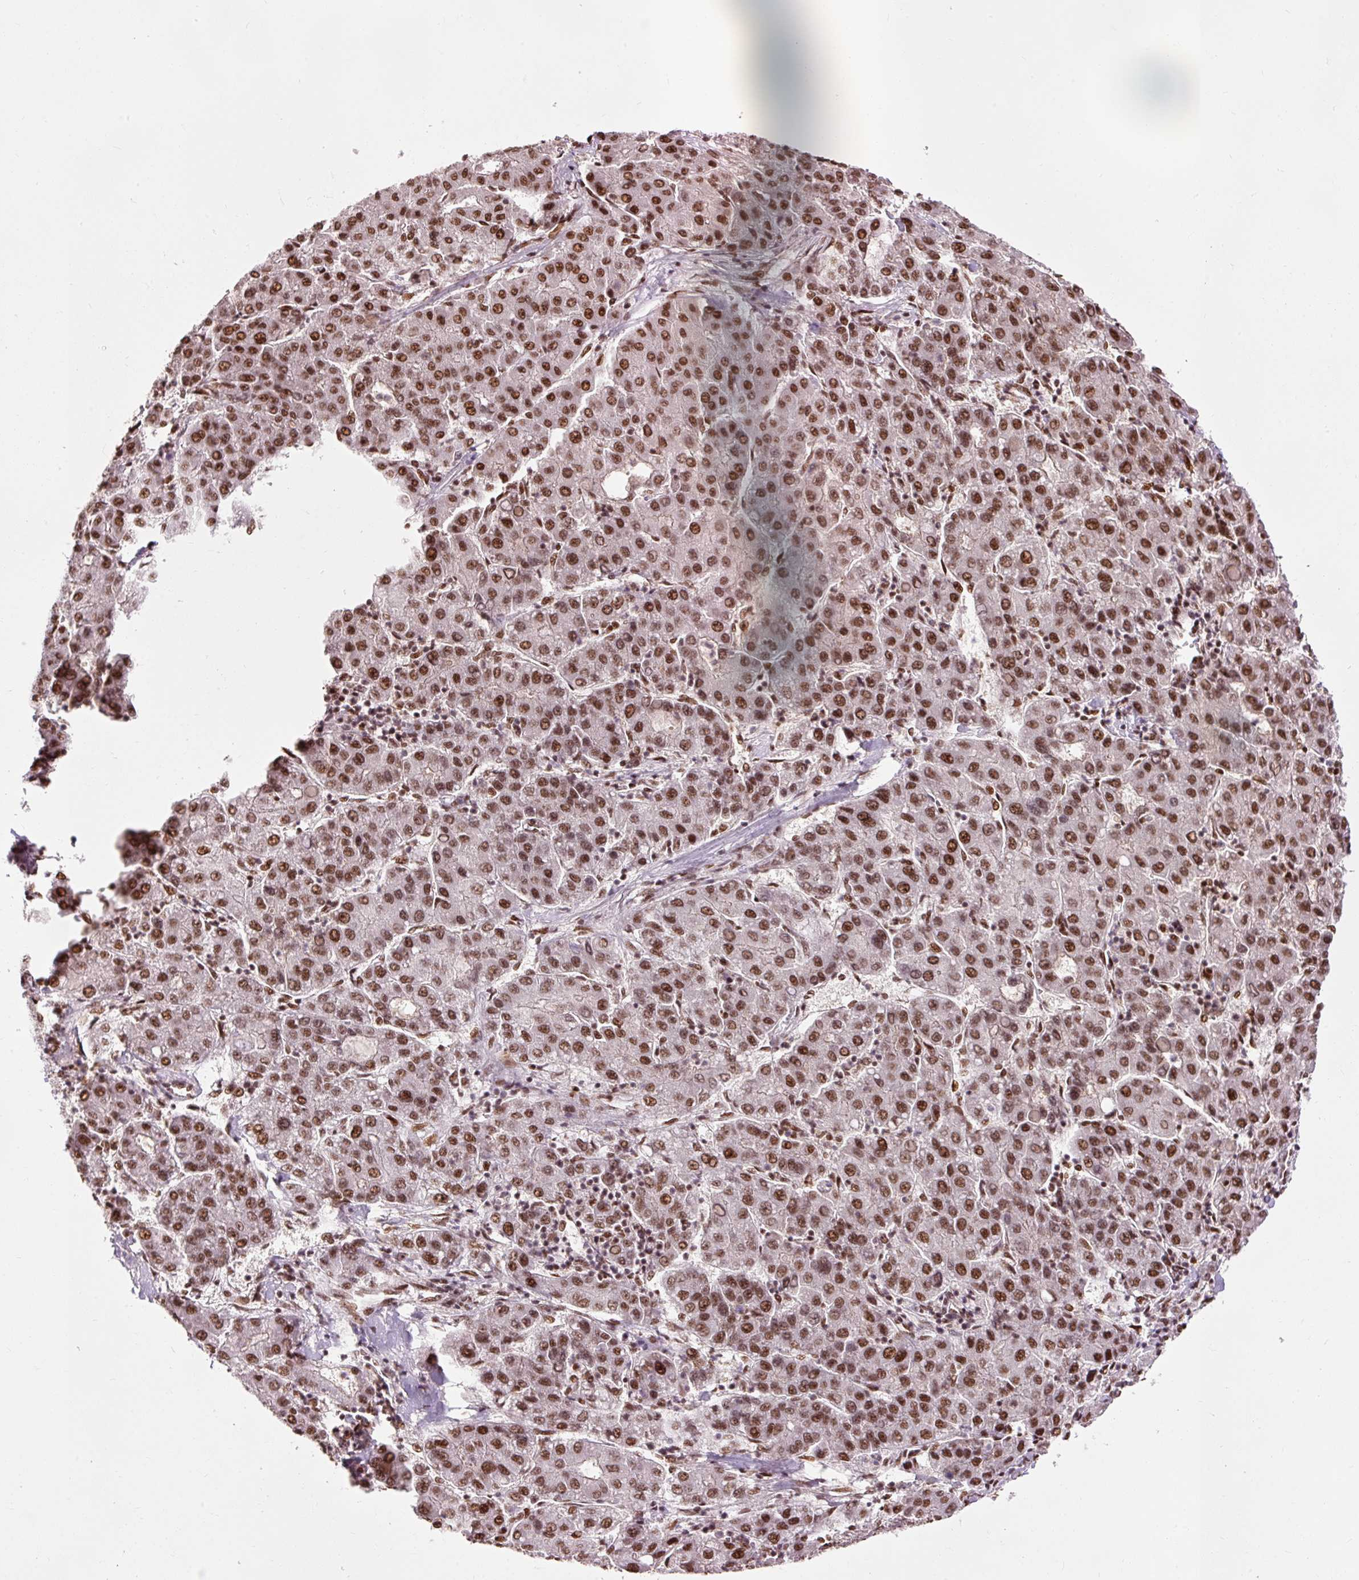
{"staining": {"intensity": "strong", "quantity": ">75%", "location": "nuclear"}, "tissue": "liver cancer", "cell_type": "Tumor cells", "image_type": "cancer", "snomed": [{"axis": "morphology", "description": "Carcinoma, Hepatocellular, NOS"}, {"axis": "topography", "description": "Liver"}], "caption": "IHC (DAB) staining of human liver hepatocellular carcinoma displays strong nuclear protein expression in approximately >75% of tumor cells. (IHC, brightfield microscopy, high magnification).", "gene": "ZBTB44", "patient": {"sex": "male", "age": 65}}